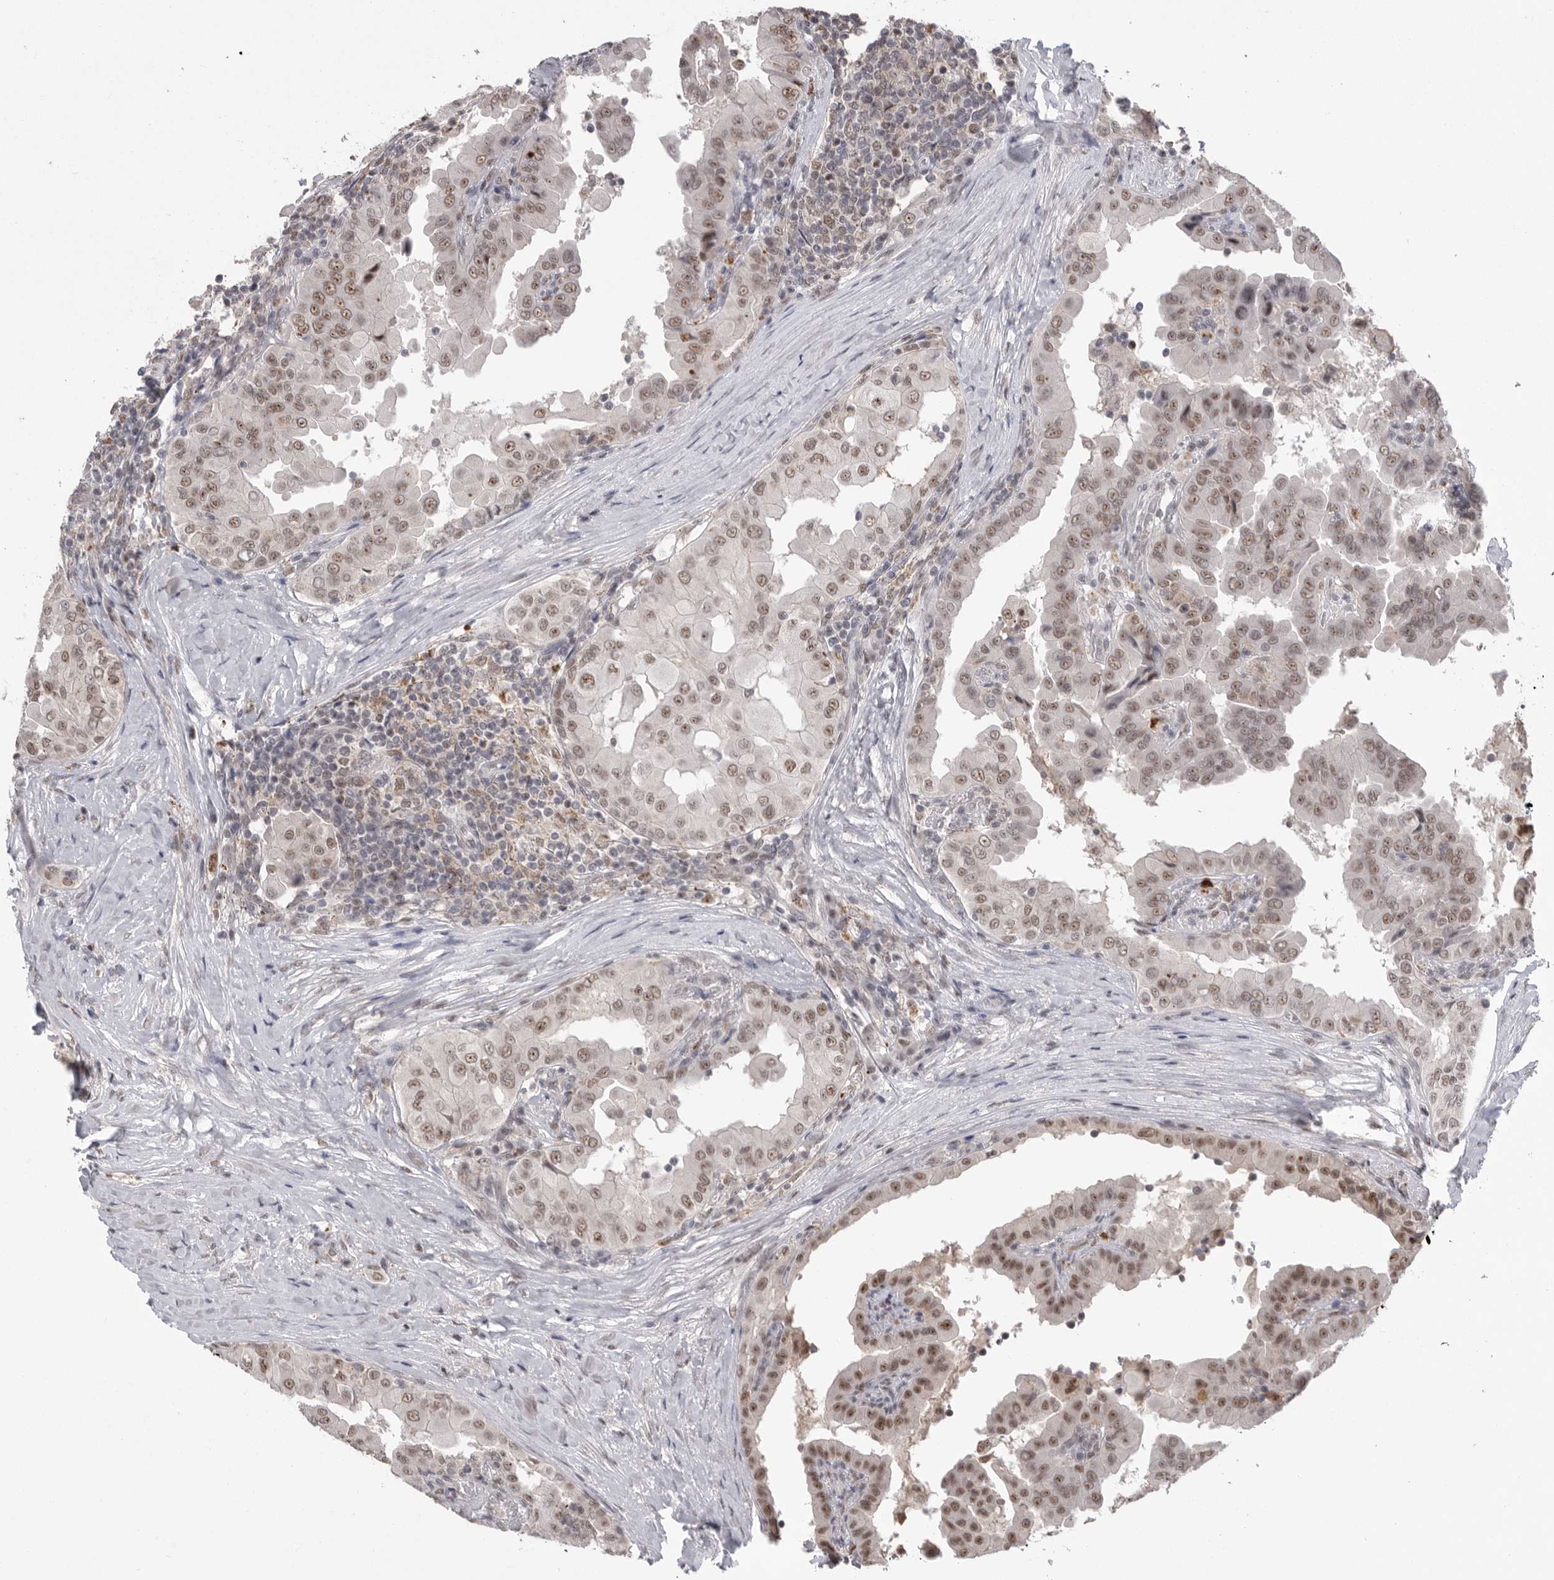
{"staining": {"intensity": "moderate", "quantity": ">75%", "location": "nuclear"}, "tissue": "thyroid cancer", "cell_type": "Tumor cells", "image_type": "cancer", "snomed": [{"axis": "morphology", "description": "Papillary adenocarcinoma, NOS"}, {"axis": "topography", "description": "Thyroid gland"}], "caption": "Thyroid papillary adenocarcinoma stained for a protein exhibits moderate nuclear positivity in tumor cells.", "gene": "BCLAF3", "patient": {"sex": "male", "age": 33}}